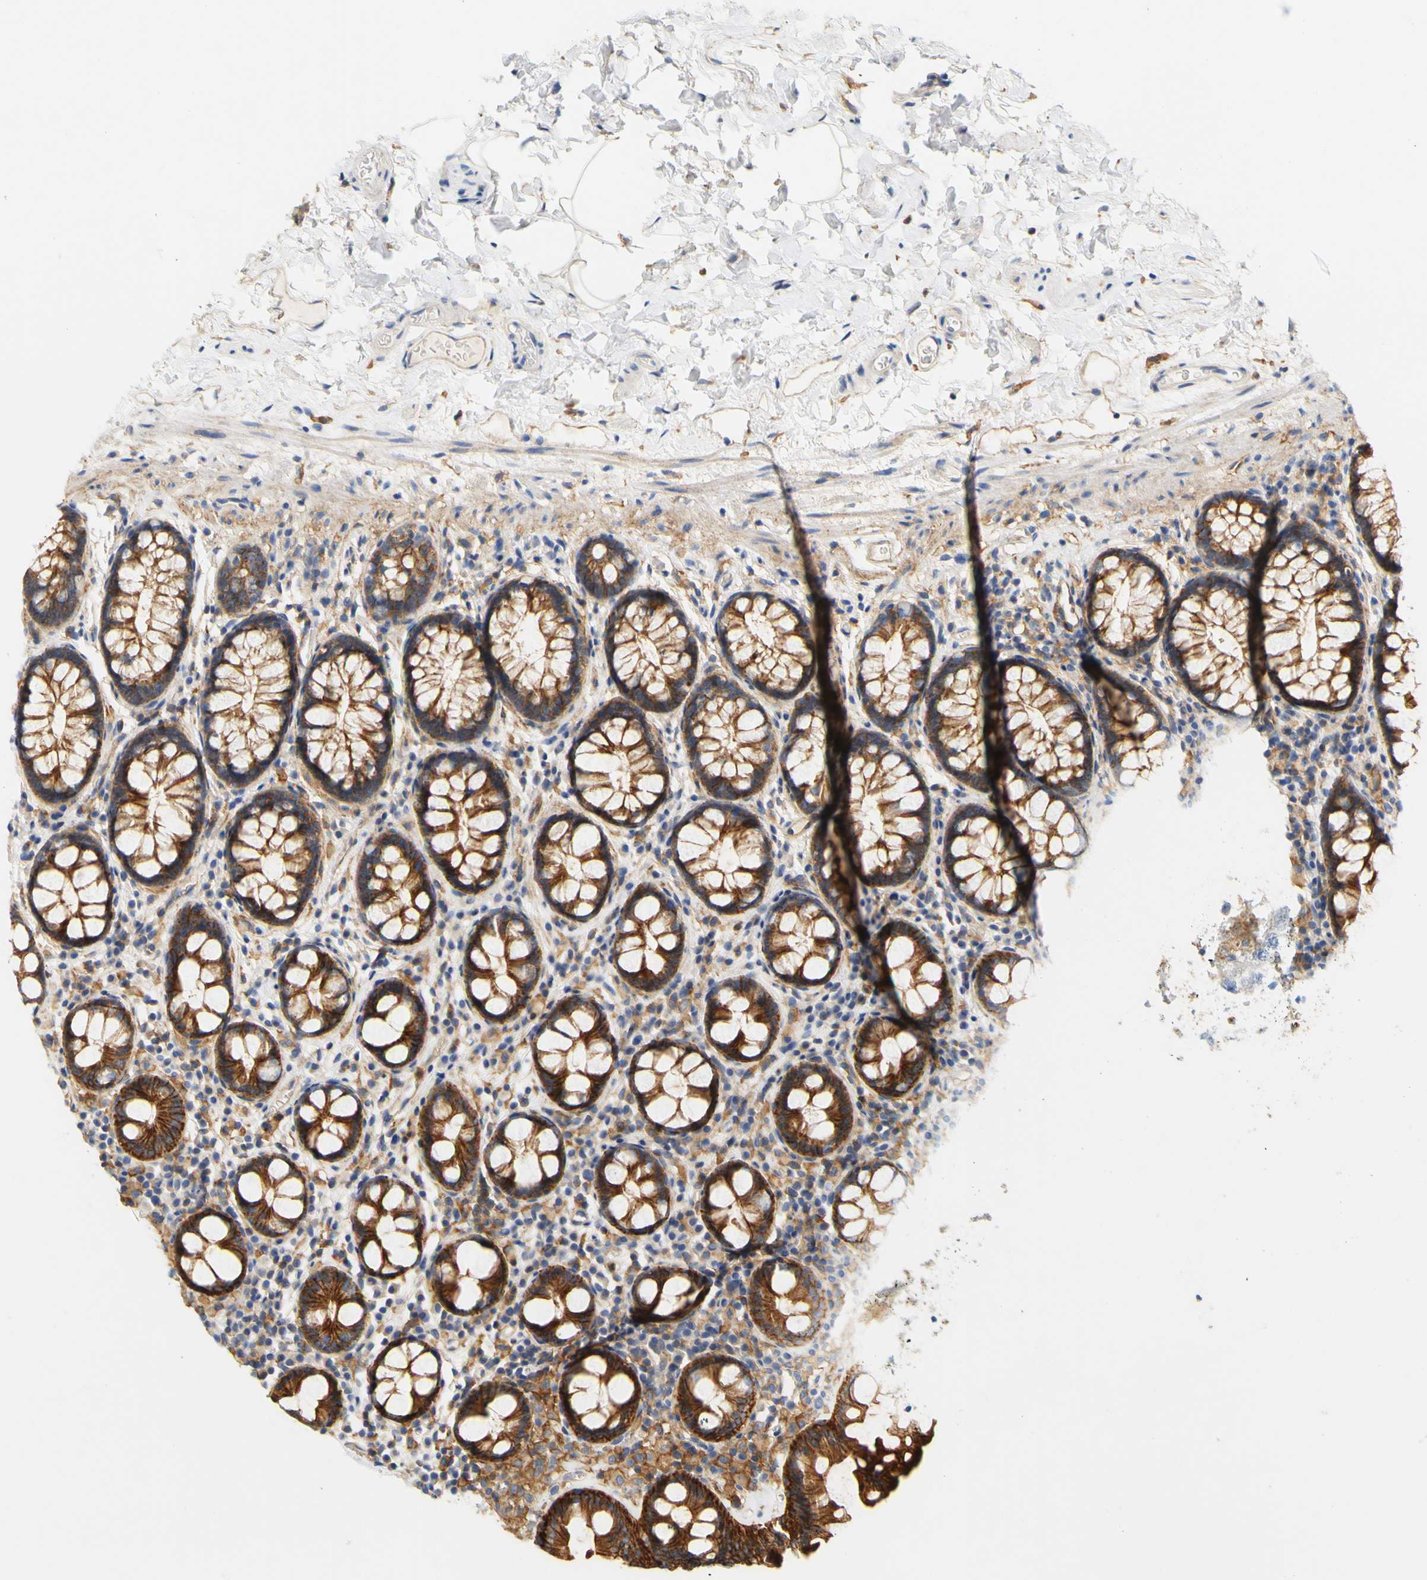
{"staining": {"intensity": "weak", "quantity": "25%-75%", "location": "cytoplasmic/membranous"}, "tissue": "colon", "cell_type": "Endothelial cells", "image_type": "normal", "snomed": [{"axis": "morphology", "description": "Normal tissue, NOS"}, {"axis": "topography", "description": "Colon"}], "caption": "A histopathology image showing weak cytoplasmic/membranous expression in about 25%-75% of endothelial cells in unremarkable colon, as visualized by brown immunohistochemical staining.", "gene": "PCDH7", "patient": {"sex": "female", "age": 80}}